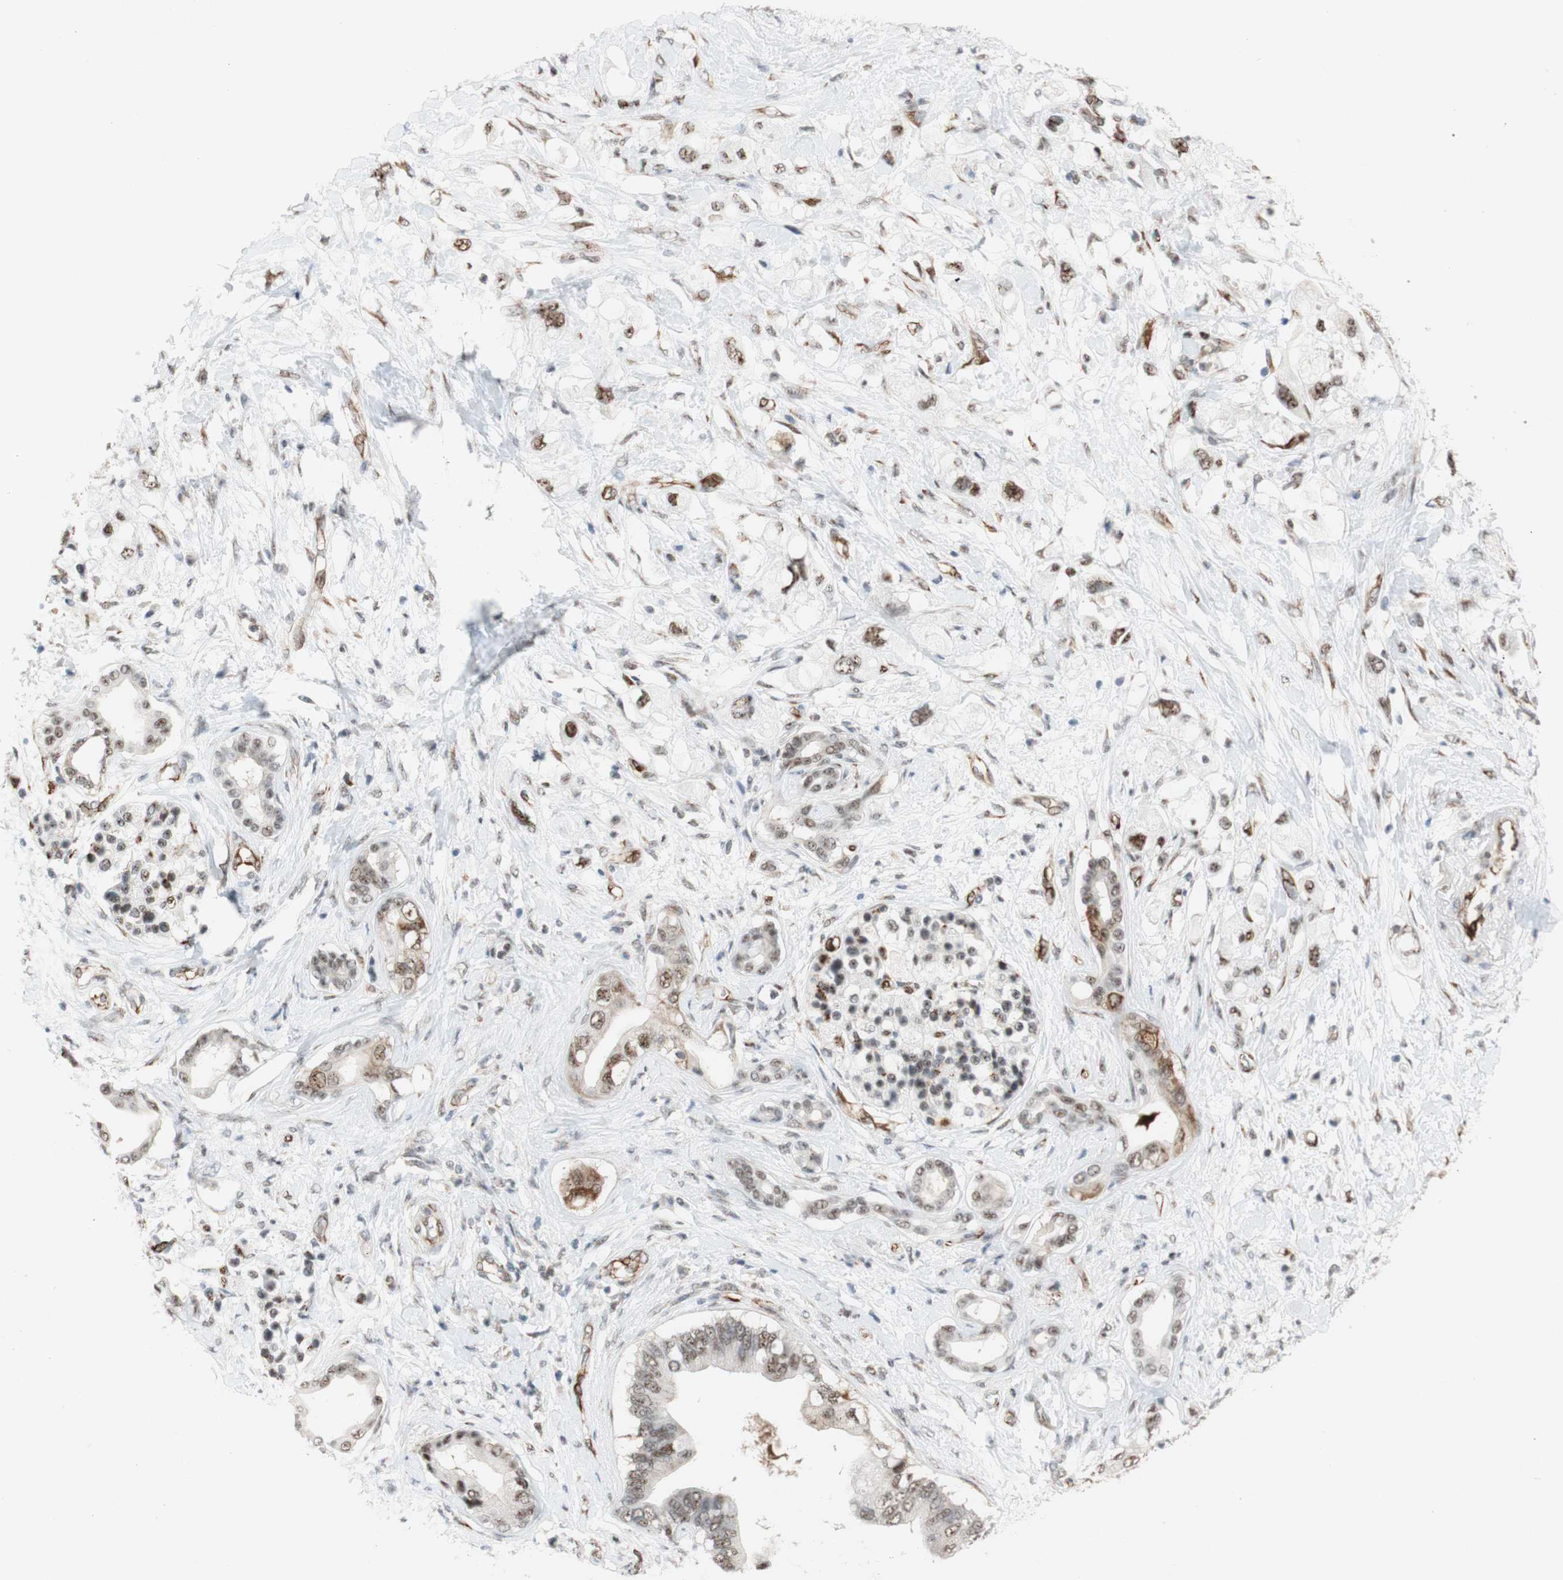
{"staining": {"intensity": "moderate", "quantity": ">75%", "location": "nuclear"}, "tissue": "pancreatic cancer", "cell_type": "Tumor cells", "image_type": "cancer", "snomed": [{"axis": "morphology", "description": "Adenocarcinoma, NOS"}, {"axis": "topography", "description": "Pancreas"}], "caption": "Immunohistochemical staining of pancreatic cancer (adenocarcinoma) shows medium levels of moderate nuclear positivity in about >75% of tumor cells. Immunohistochemistry stains the protein of interest in brown and the nuclei are stained blue.", "gene": "SAP18", "patient": {"sex": "female", "age": 56}}